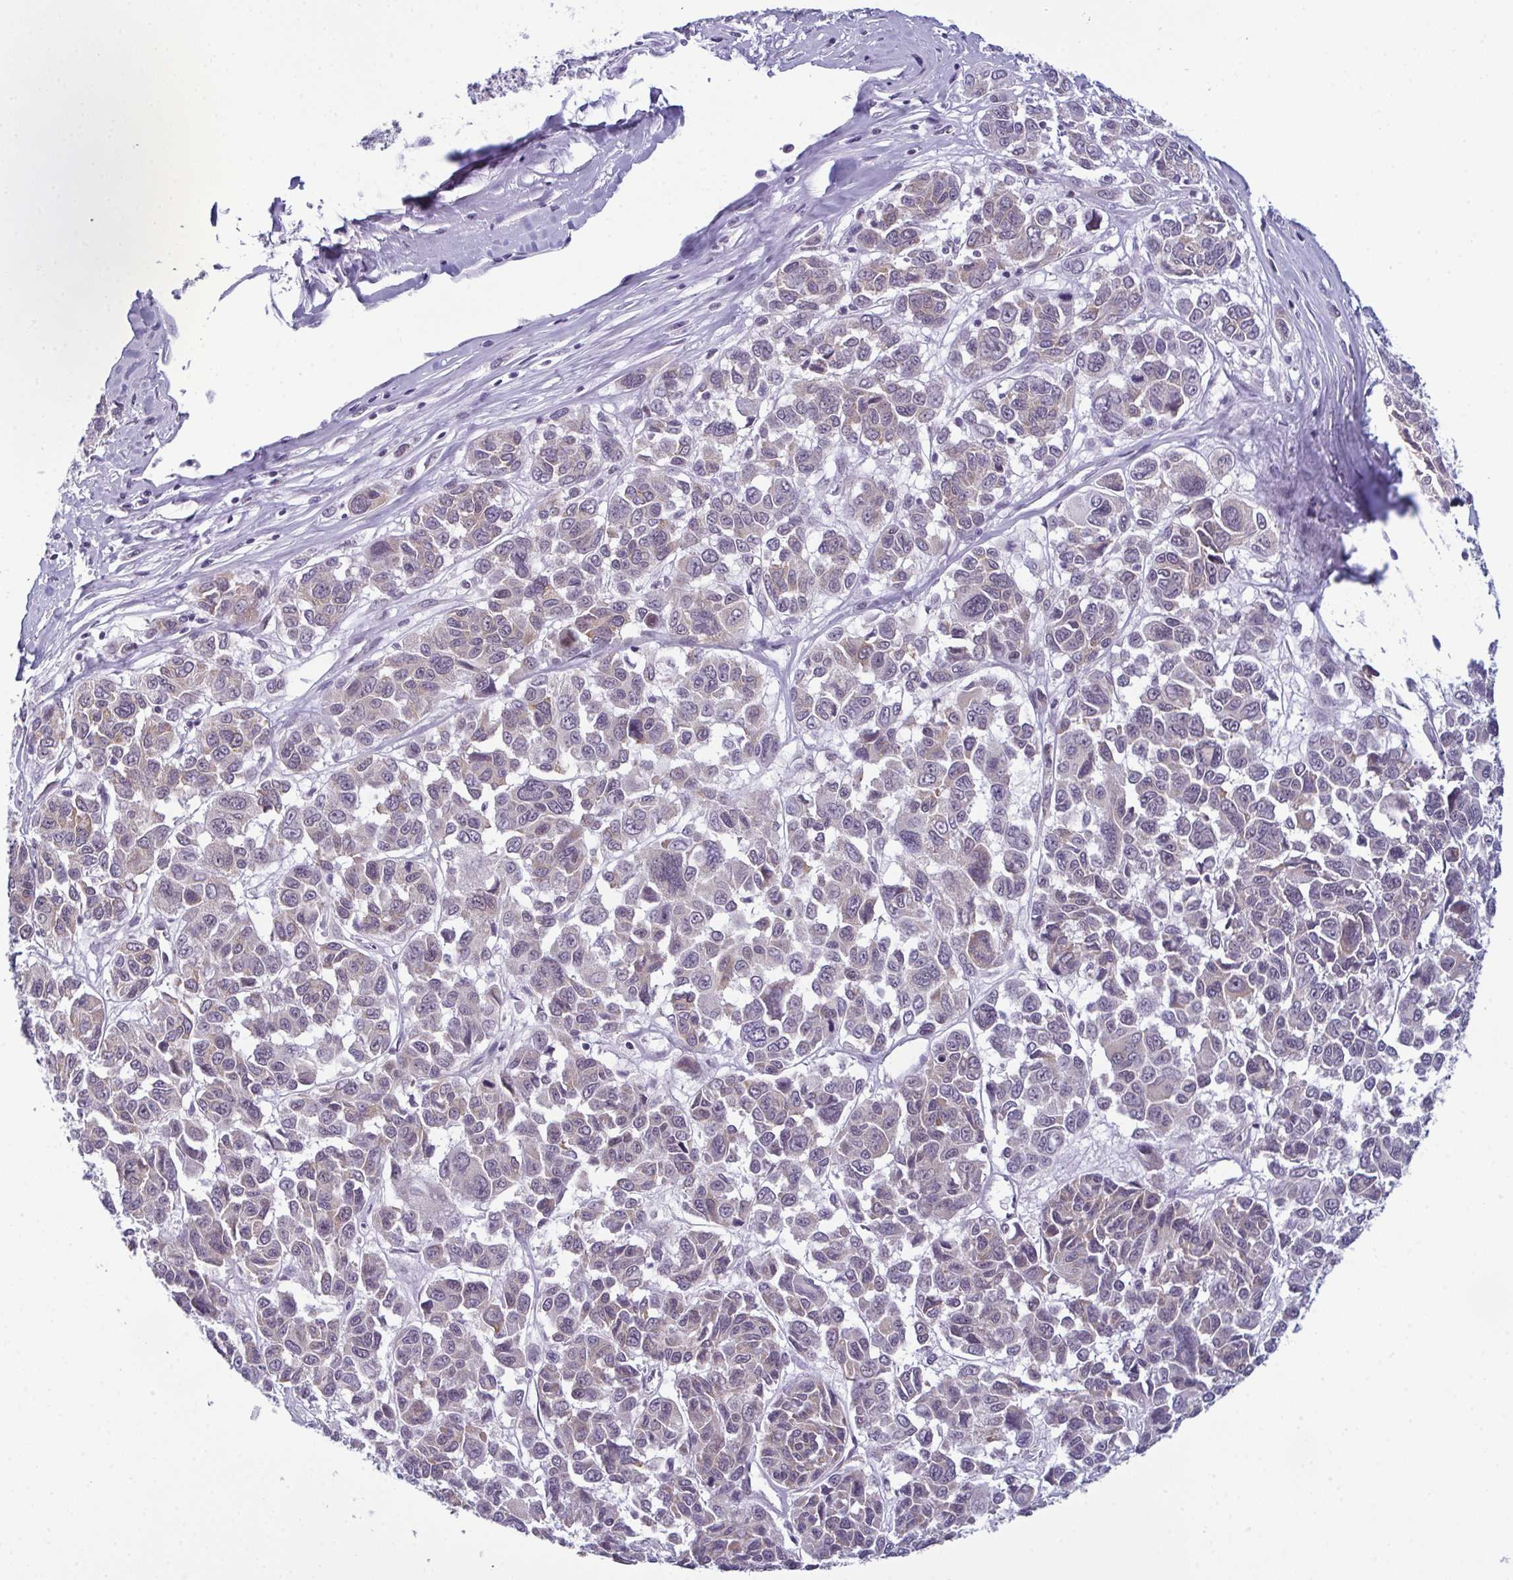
{"staining": {"intensity": "negative", "quantity": "none", "location": "none"}, "tissue": "melanoma", "cell_type": "Tumor cells", "image_type": "cancer", "snomed": [{"axis": "morphology", "description": "Malignant melanoma, NOS"}, {"axis": "topography", "description": "Skin"}], "caption": "Immunohistochemical staining of melanoma displays no significant staining in tumor cells. (Stains: DAB (3,3'-diaminobenzidine) immunohistochemistry with hematoxylin counter stain, Microscopy: brightfield microscopy at high magnification).", "gene": "RBM7", "patient": {"sex": "female", "age": 66}}